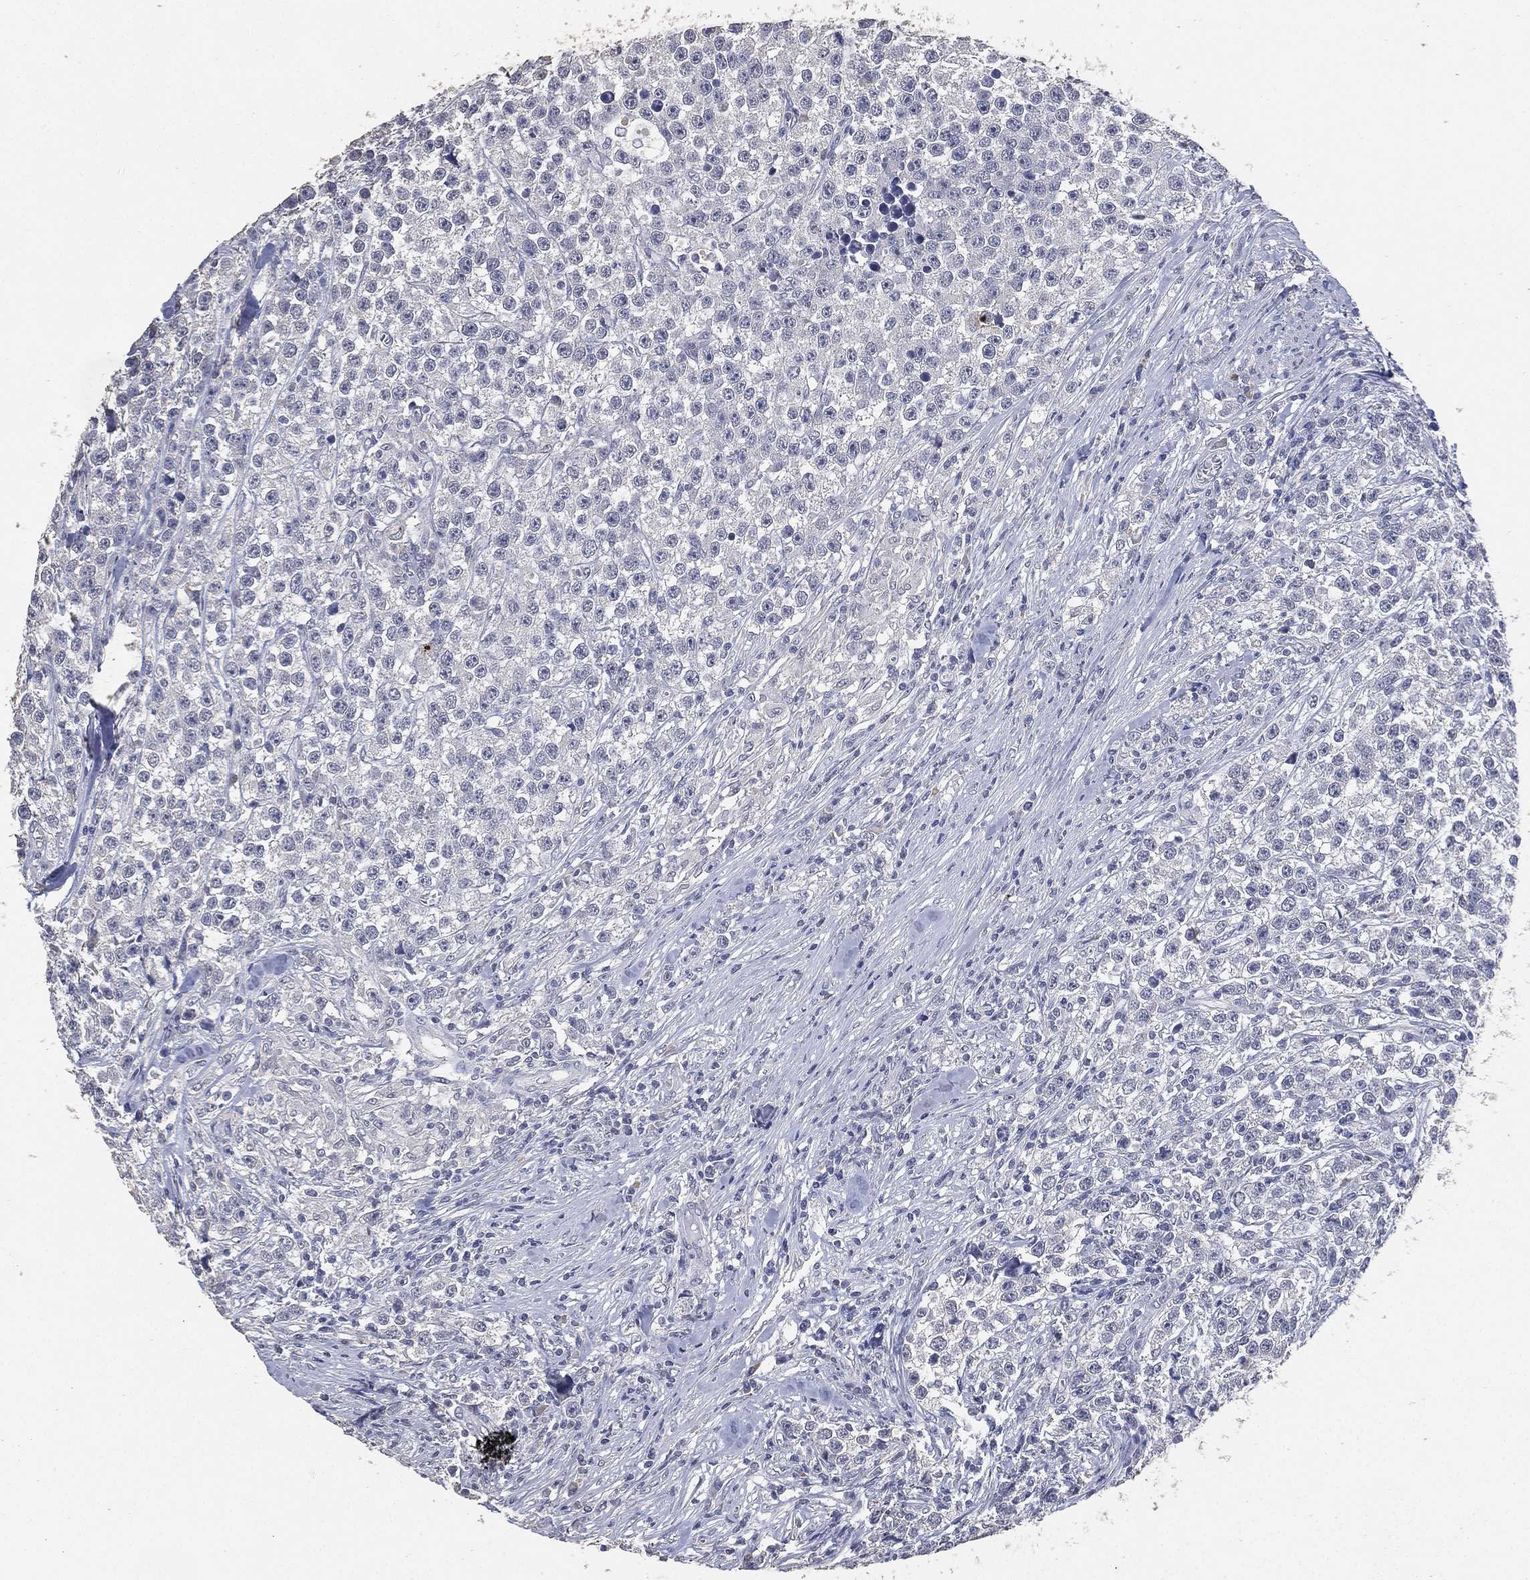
{"staining": {"intensity": "negative", "quantity": "none", "location": "none"}, "tissue": "testis cancer", "cell_type": "Tumor cells", "image_type": "cancer", "snomed": [{"axis": "morphology", "description": "Seminoma, NOS"}, {"axis": "topography", "description": "Testis"}], "caption": "High power microscopy photomicrograph of an immunohistochemistry (IHC) micrograph of testis cancer (seminoma), revealing no significant staining in tumor cells.", "gene": "DSG1", "patient": {"sex": "male", "age": 59}}